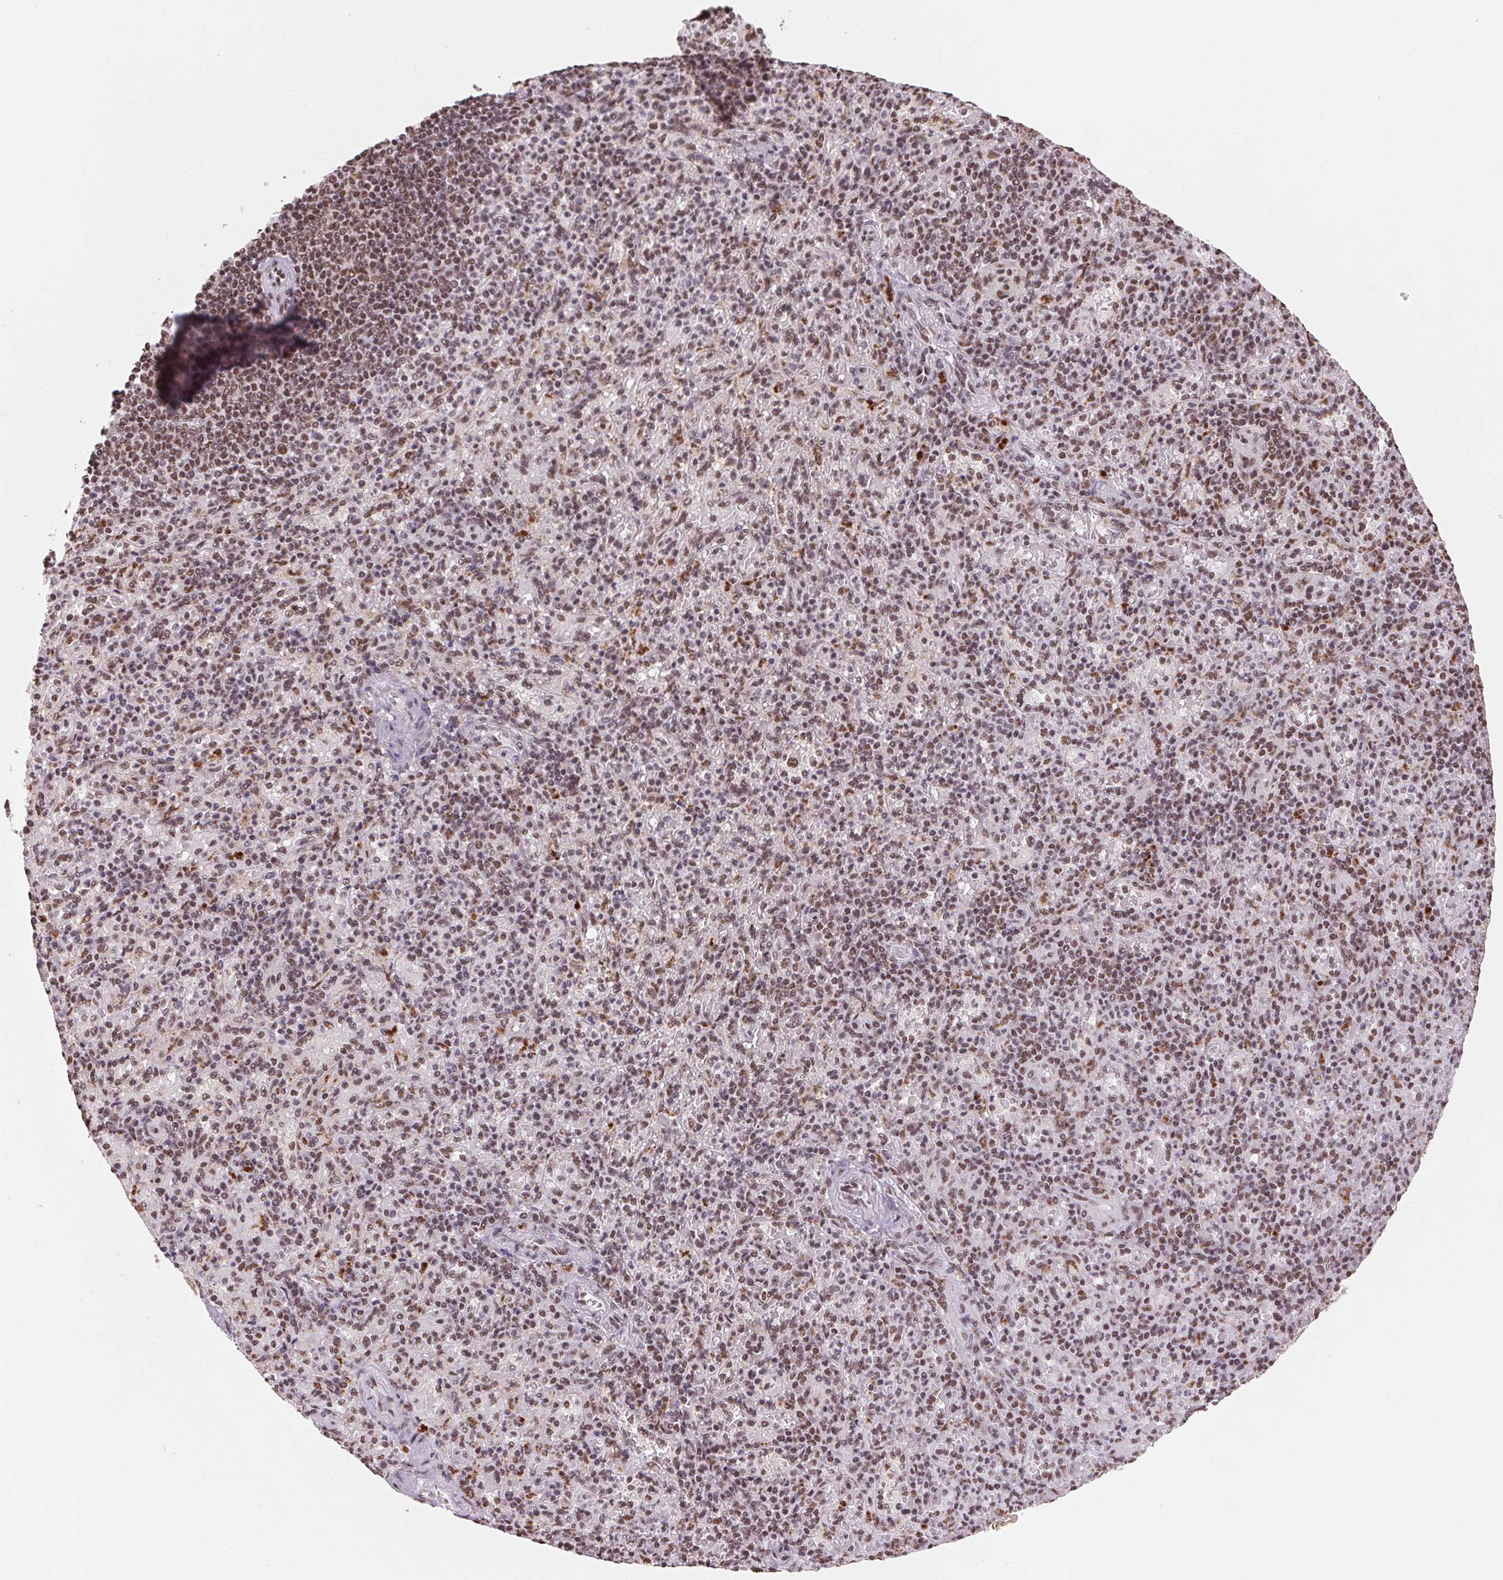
{"staining": {"intensity": "moderate", "quantity": "25%-75%", "location": "nuclear"}, "tissue": "spleen", "cell_type": "Cells in red pulp", "image_type": "normal", "snomed": [{"axis": "morphology", "description": "Normal tissue, NOS"}, {"axis": "topography", "description": "Spleen"}], "caption": "Cells in red pulp exhibit medium levels of moderate nuclear expression in approximately 25%-75% of cells in benign spleen. (brown staining indicates protein expression, while blue staining denotes nuclei).", "gene": "SNRPG", "patient": {"sex": "female", "age": 74}}